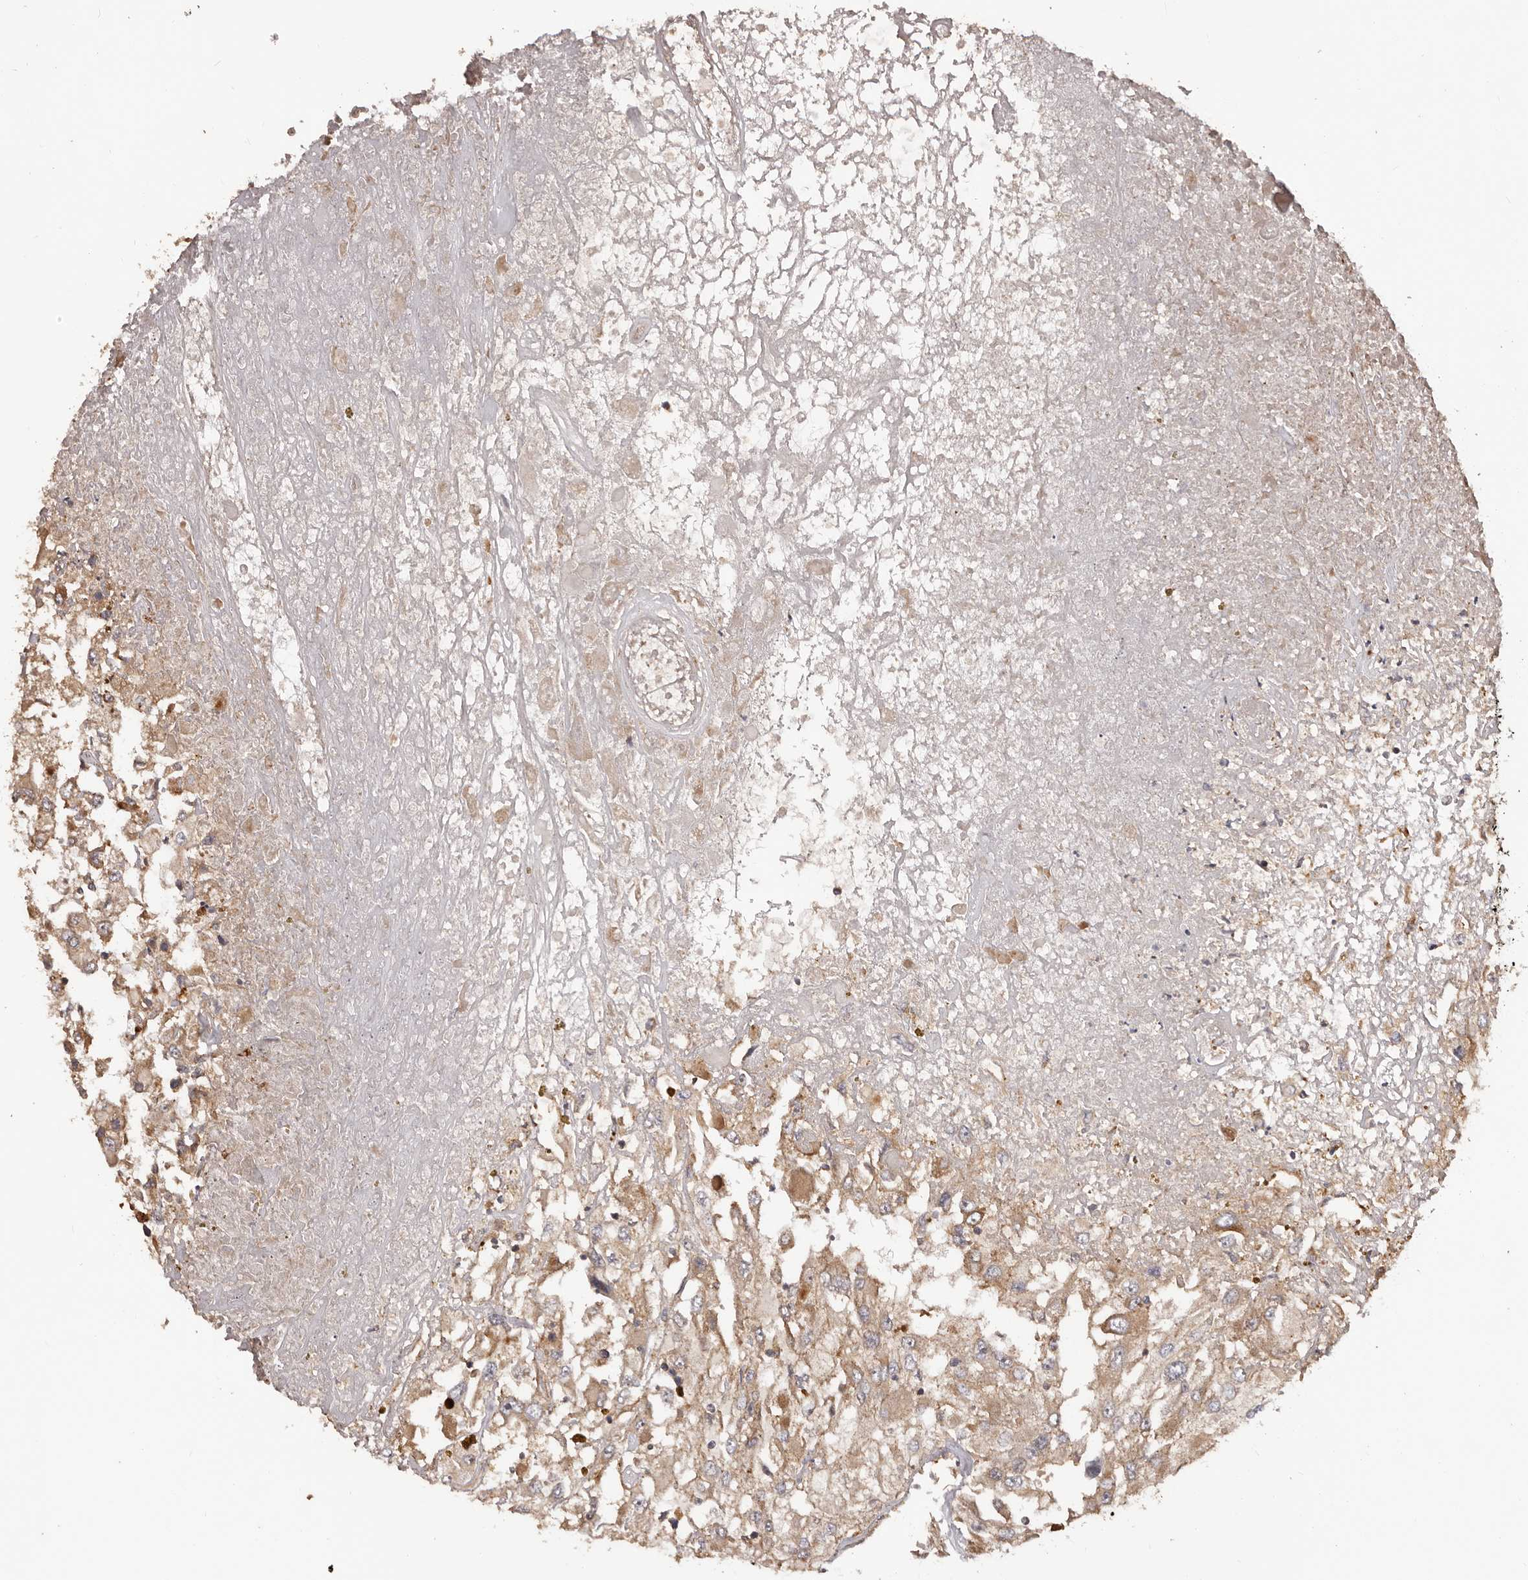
{"staining": {"intensity": "moderate", "quantity": ">75%", "location": "cytoplasmic/membranous"}, "tissue": "renal cancer", "cell_type": "Tumor cells", "image_type": "cancer", "snomed": [{"axis": "morphology", "description": "Adenocarcinoma, NOS"}, {"axis": "topography", "description": "Kidney"}], "caption": "Moderate cytoplasmic/membranous expression for a protein is present in about >75% of tumor cells of renal adenocarcinoma using IHC.", "gene": "GTPBP1", "patient": {"sex": "female", "age": 52}}